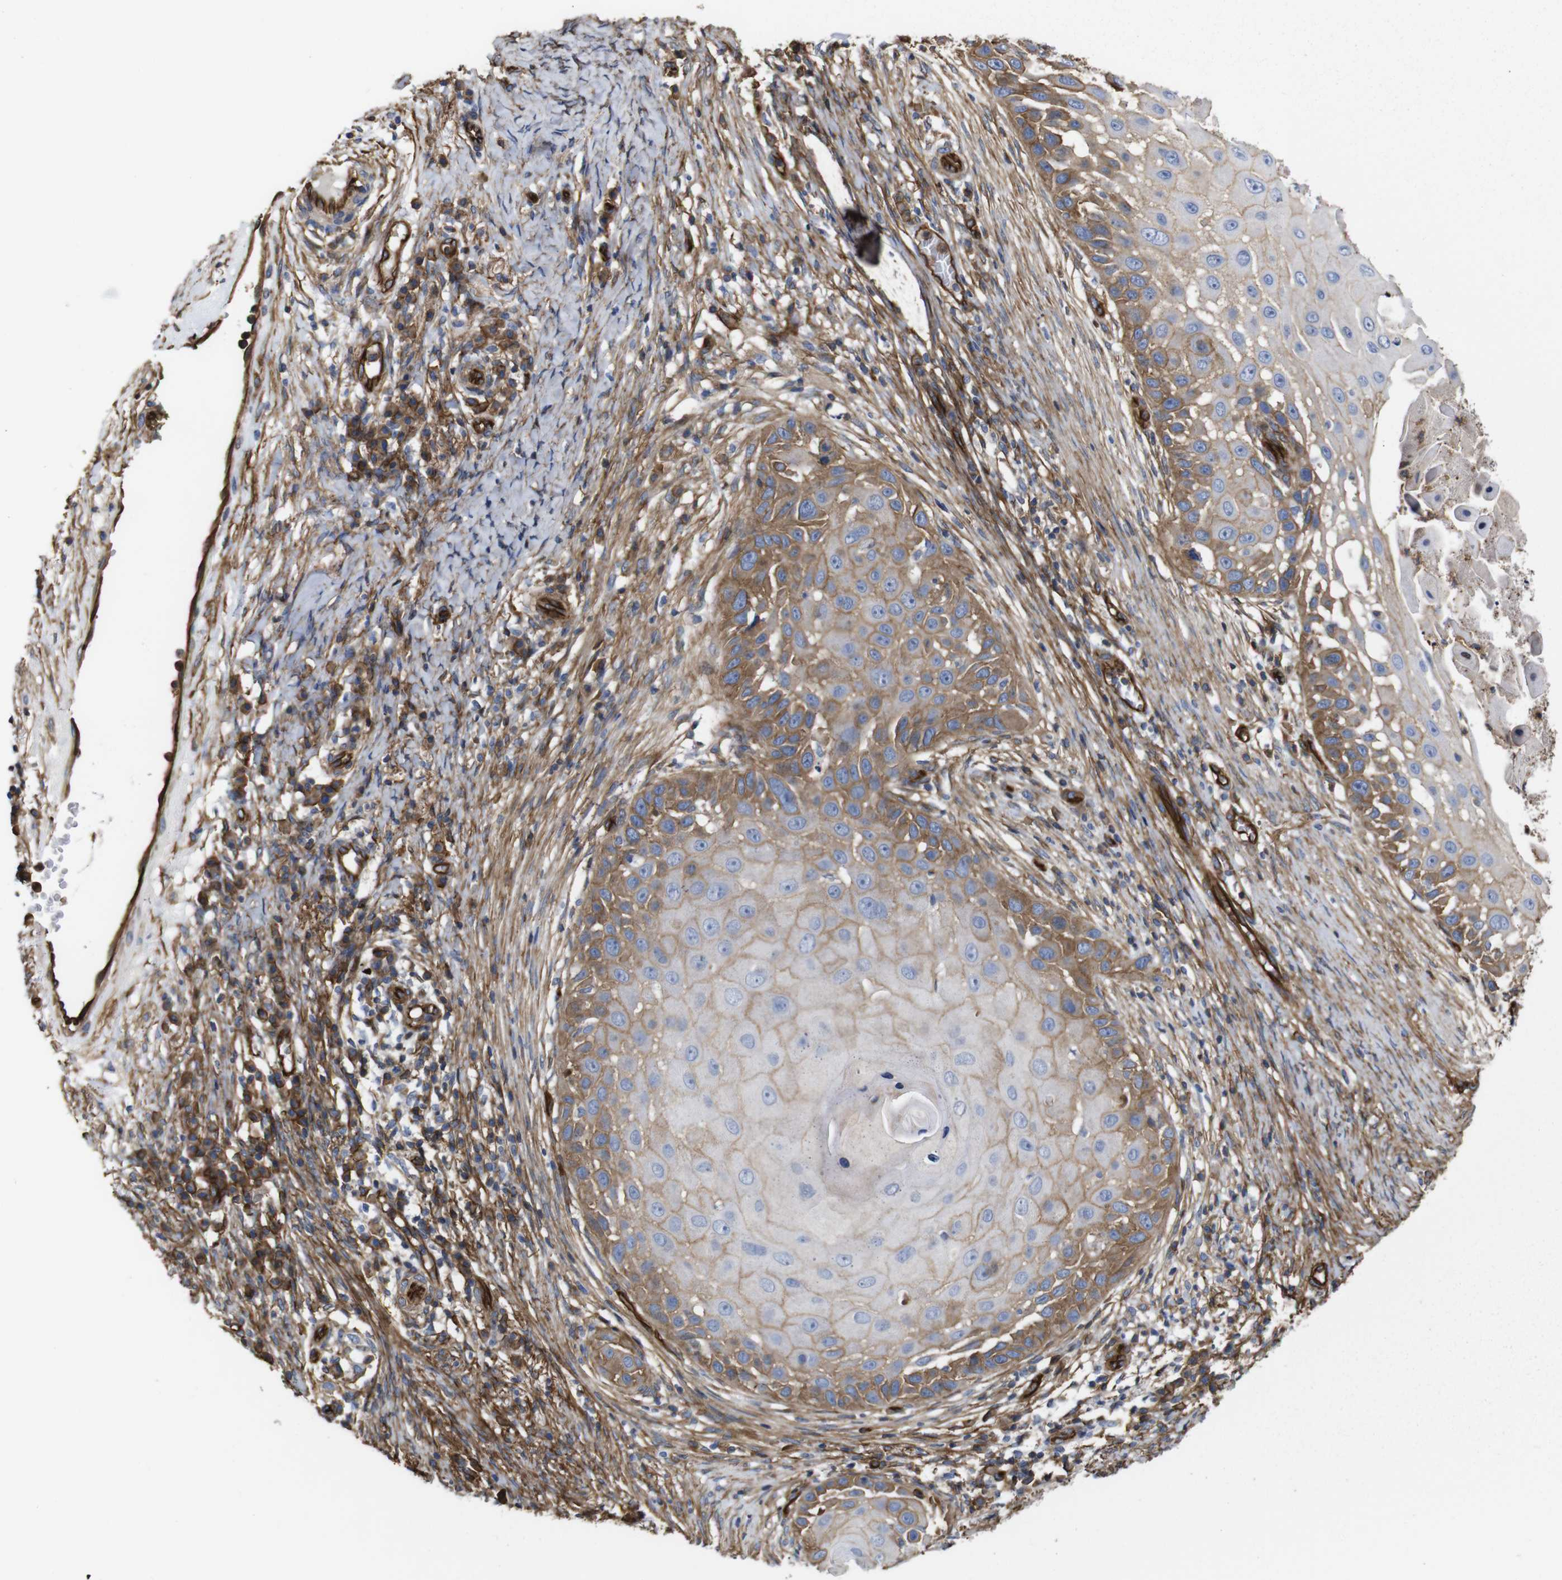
{"staining": {"intensity": "moderate", "quantity": "25%-75%", "location": "cytoplasmic/membranous"}, "tissue": "skin cancer", "cell_type": "Tumor cells", "image_type": "cancer", "snomed": [{"axis": "morphology", "description": "Squamous cell carcinoma, NOS"}, {"axis": "topography", "description": "Skin"}], "caption": "Protein expression analysis of human skin cancer reveals moderate cytoplasmic/membranous staining in about 25%-75% of tumor cells.", "gene": "SPTBN1", "patient": {"sex": "female", "age": 44}}